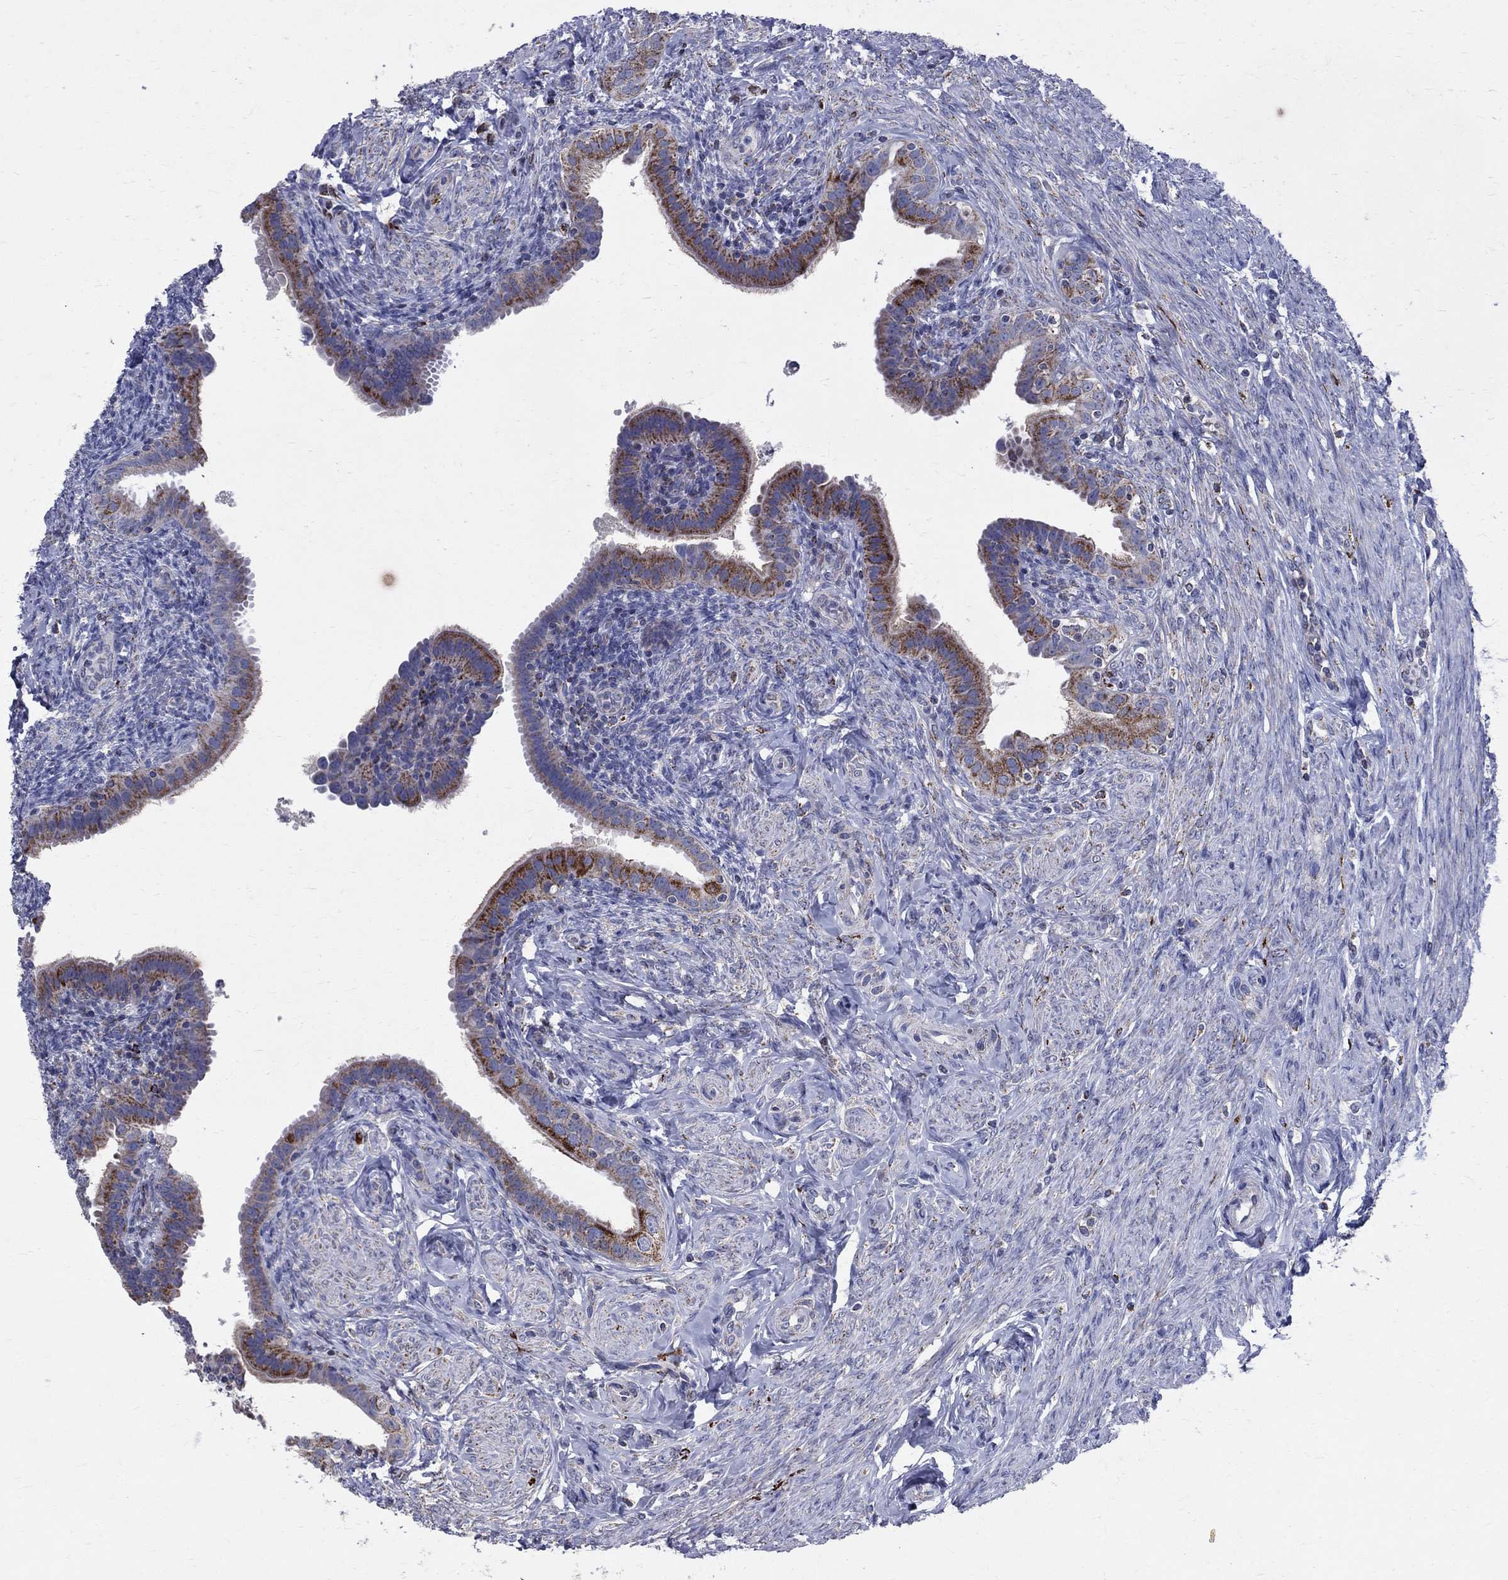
{"staining": {"intensity": "strong", "quantity": "<25%", "location": "cytoplasmic/membranous"}, "tissue": "fallopian tube", "cell_type": "Glandular cells", "image_type": "normal", "snomed": [{"axis": "morphology", "description": "Normal tissue, NOS"}, {"axis": "topography", "description": "Fallopian tube"}], "caption": "Immunohistochemical staining of benign human fallopian tube reveals strong cytoplasmic/membranous protein expression in approximately <25% of glandular cells.", "gene": "SLC4A10", "patient": {"sex": "female", "age": 41}}